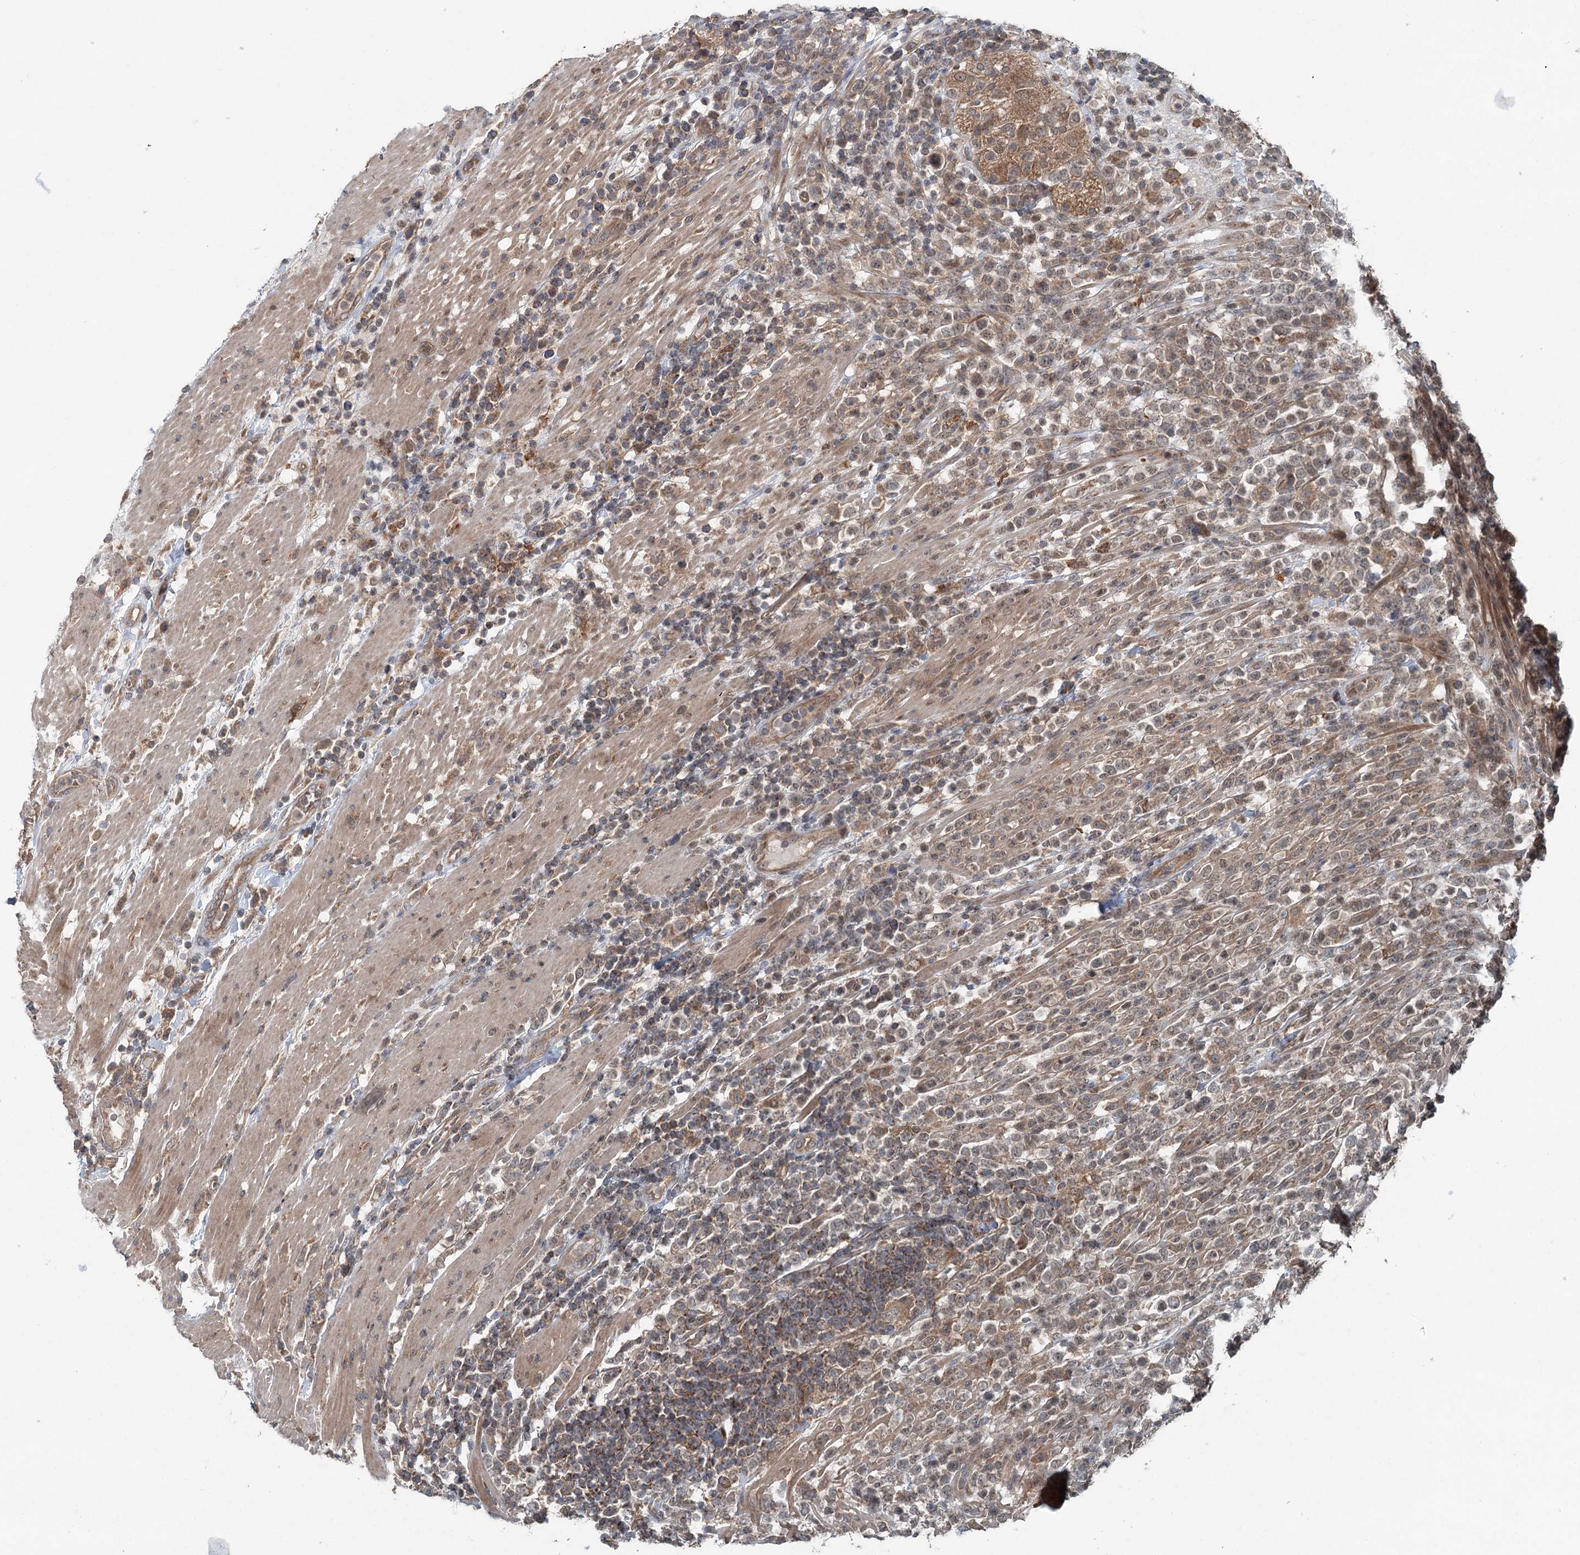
{"staining": {"intensity": "weak", "quantity": "25%-75%", "location": "cytoplasmic/membranous"}, "tissue": "lymphoma", "cell_type": "Tumor cells", "image_type": "cancer", "snomed": [{"axis": "morphology", "description": "Malignant lymphoma, non-Hodgkin's type, High grade"}, {"axis": "topography", "description": "Colon"}], "caption": "Malignant lymphoma, non-Hodgkin's type (high-grade) stained with IHC exhibits weak cytoplasmic/membranous expression in approximately 25%-75% of tumor cells.", "gene": "SKIC3", "patient": {"sex": "female", "age": 53}}